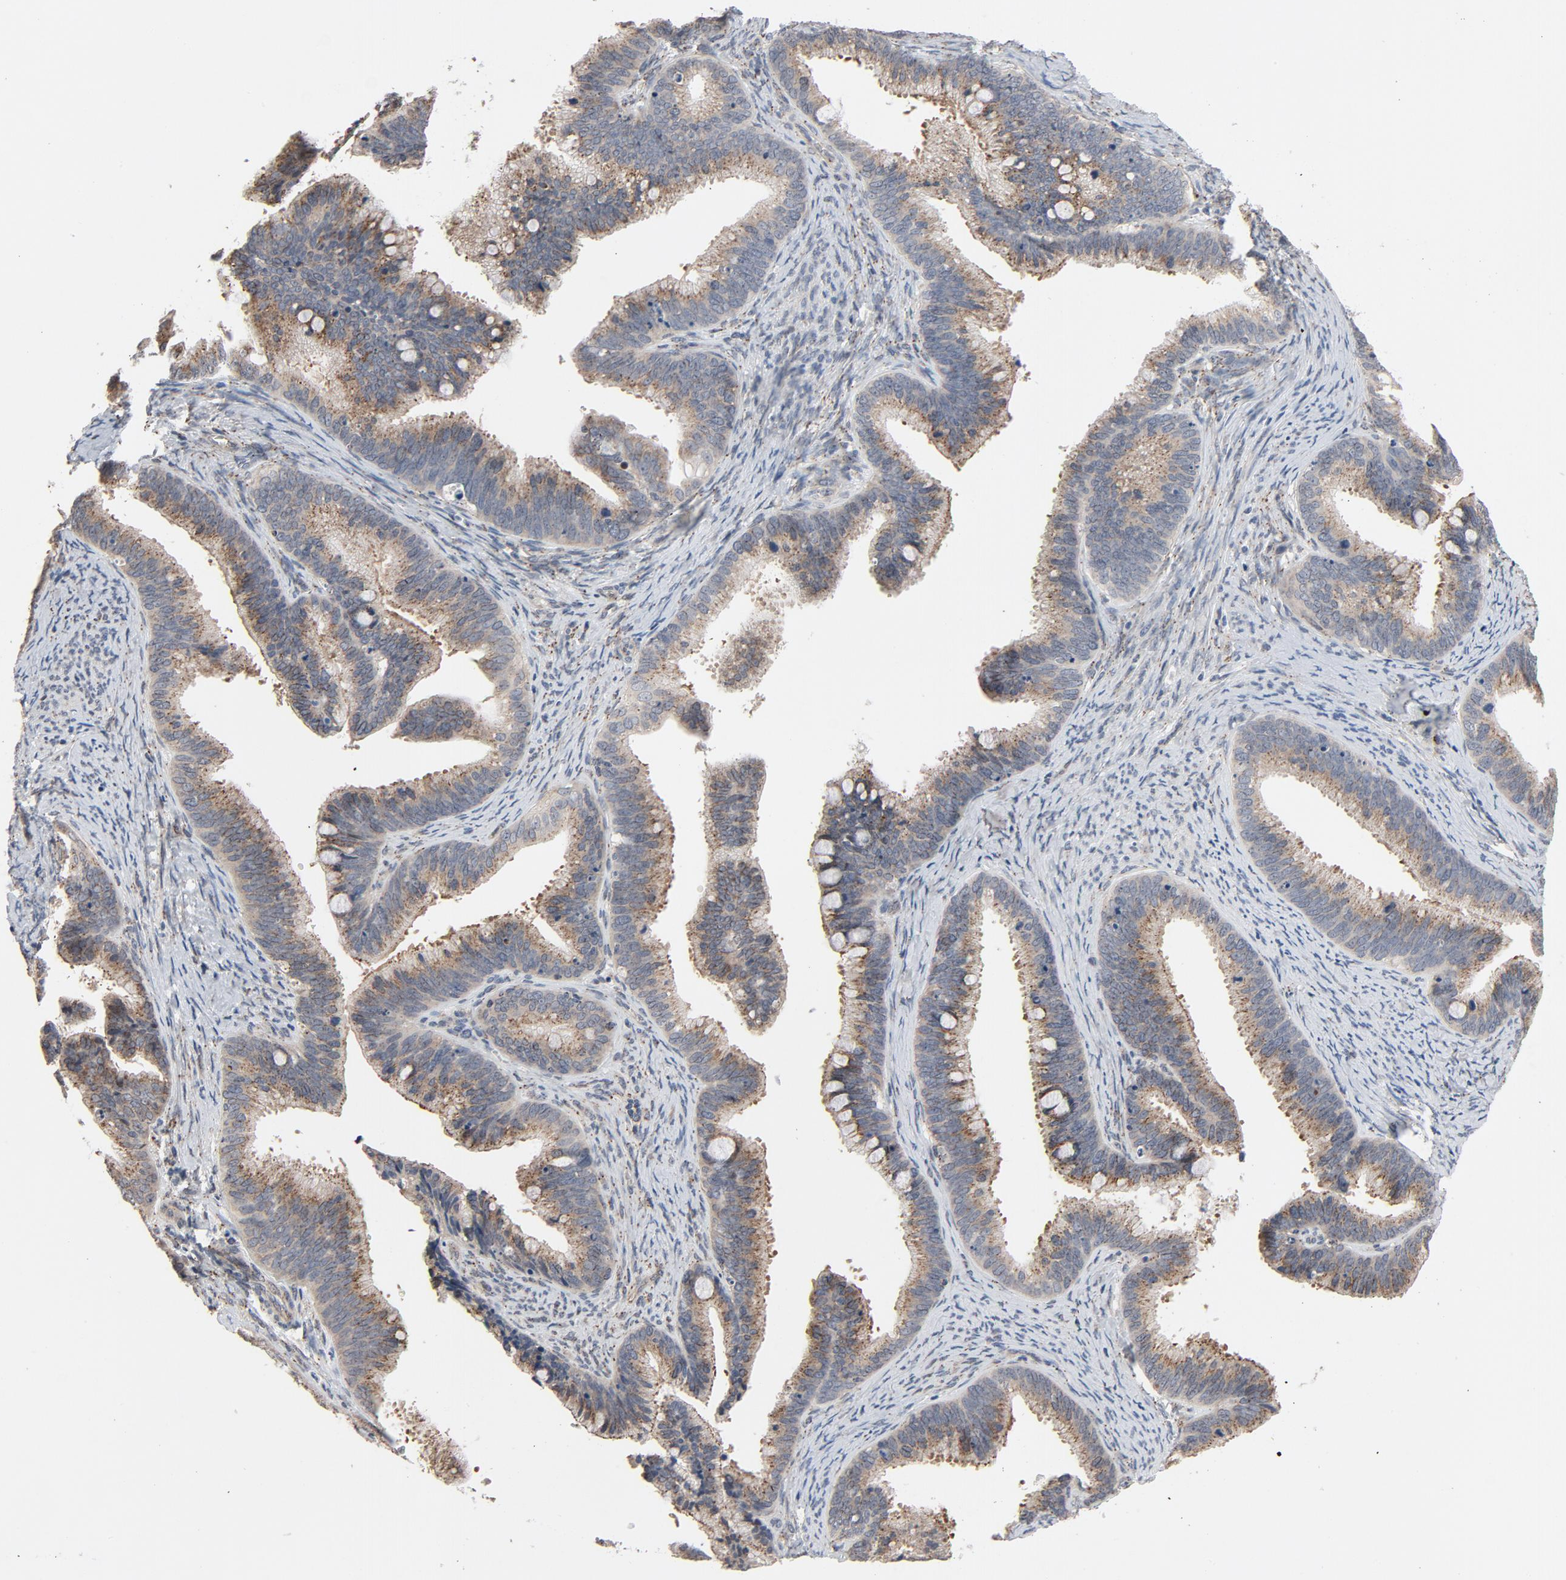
{"staining": {"intensity": "weak", "quantity": ">75%", "location": "cytoplasmic/membranous"}, "tissue": "cervical cancer", "cell_type": "Tumor cells", "image_type": "cancer", "snomed": [{"axis": "morphology", "description": "Adenocarcinoma, NOS"}, {"axis": "topography", "description": "Cervix"}], "caption": "Immunohistochemical staining of human adenocarcinoma (cervical) demonstrates weak cytoplasmic/membranous protein staining in about >75% of tumor cells.", "gene": "RPL12", "patient": {"sex": "female", "age": 47}}